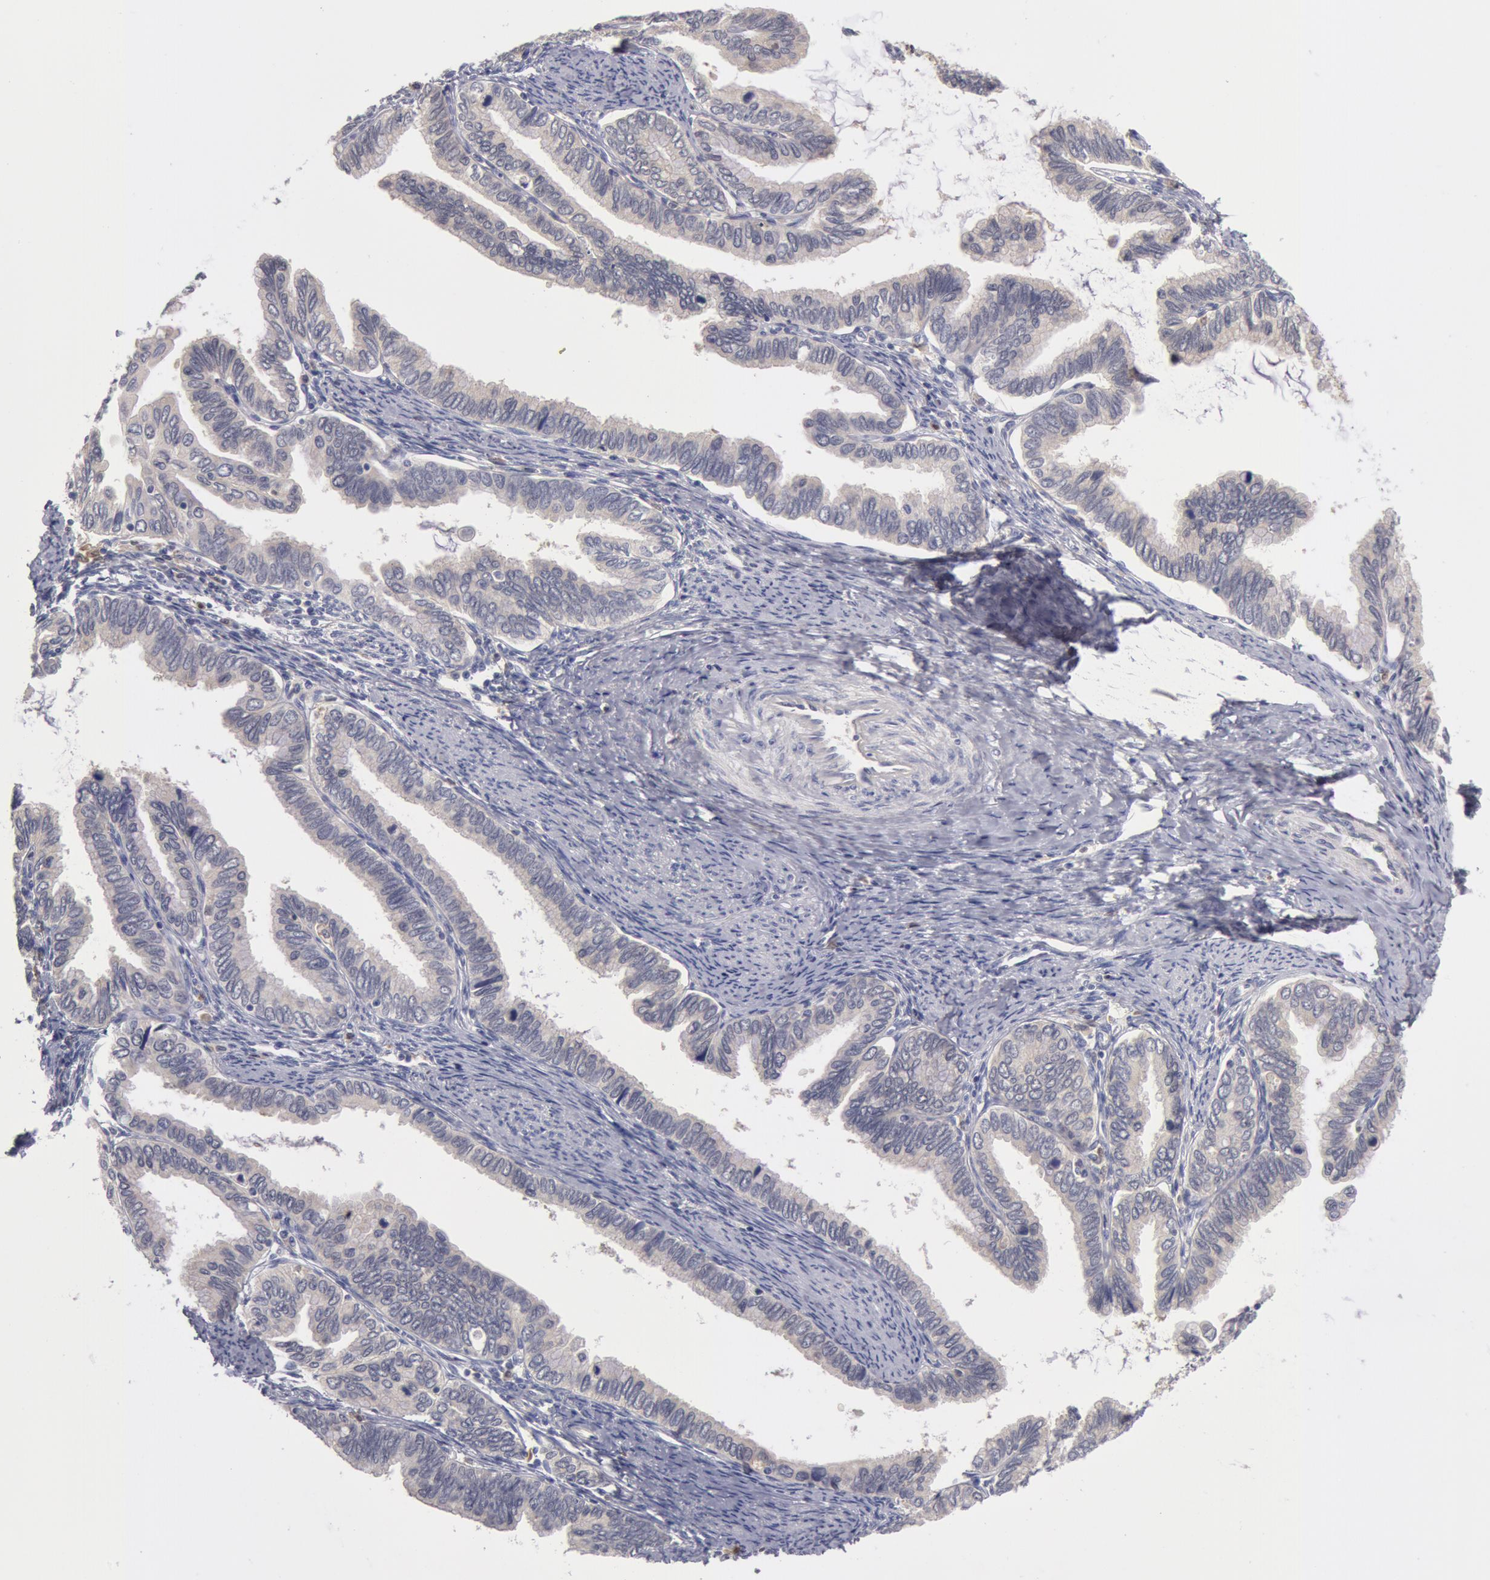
{"staining": {"intensity": "weak", "quantity": ">75%", "location": "cytoplasmic/membranous"}, "tissue": "cervical cancer", "cell_type": "Tumor cells", "image_type": "cancer", "snomed": [{"axis": "morphology", "description": "Adenocarcinoma, NOS"}, {"axis": "topography", "description": "Cervix"}], "caption": "IHC staining of adenocarcinoma (cervical), which demonstrates low levels of weak cytoplasmic/membranous positivity in approximately >75% of tumor cells indicating weak cytoplasmic/membranous protein staining. The staining was performed using DAB (3,3'-diaminobenzidine) (brown) for protein detection and nuclei were counterstained in hematoxylin (blue).", "gene": "SYK", "patient": {"sex": "female", "age": 49}}